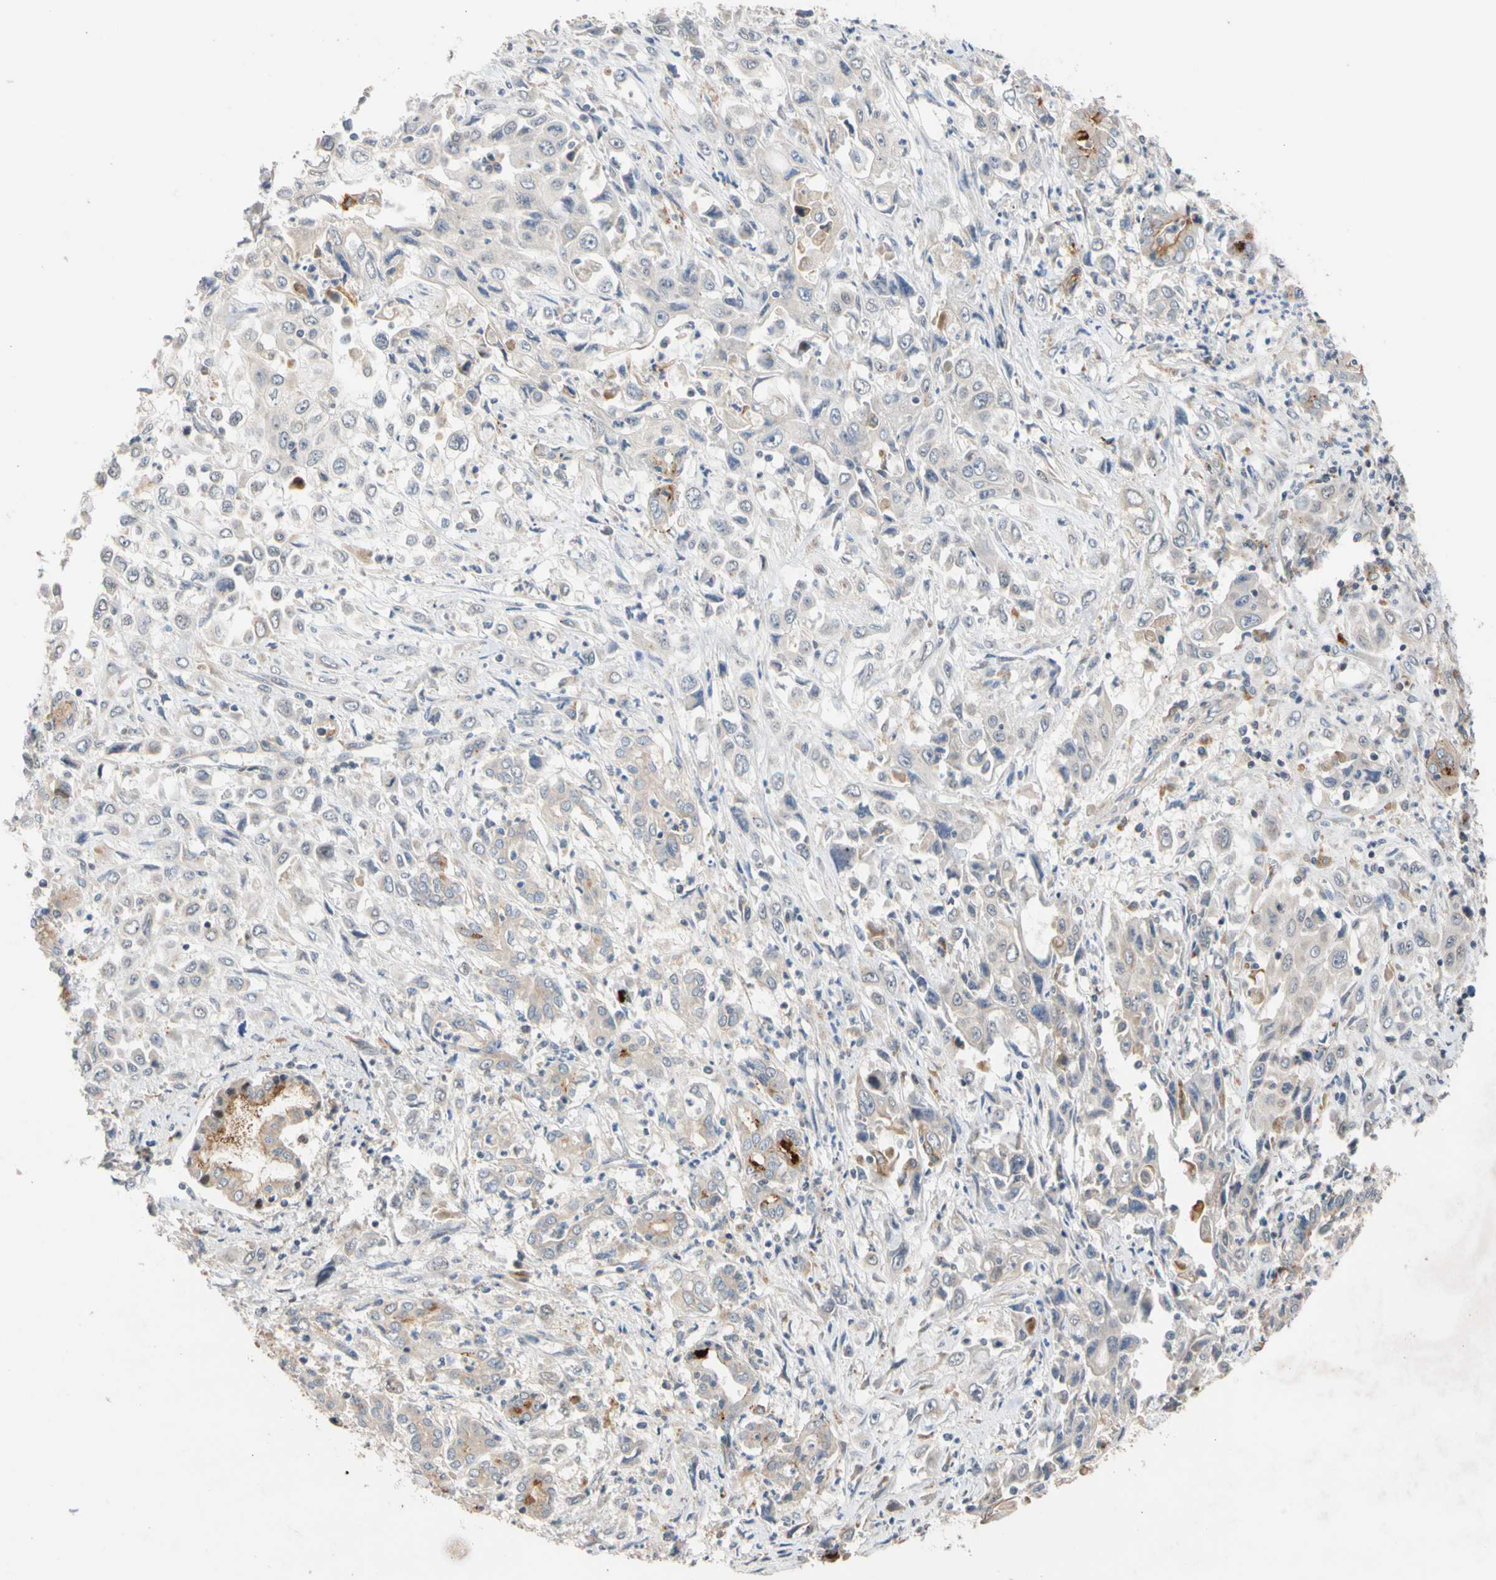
{"staining": {"intensity": "moderate", "quantity": "<25%", "location": "cytoplasmic/membranous"}, "tissue": "pancreatic cancer", "cell_type": "Tumor cells", "image_type": "cancer", "snomed": [{"axis": "morphology", "description": "Adenocarcinoma, NOS"}, {"axis": "topography", "description": "Pancreas"}], "caption": "Tumor cells reveal low levels of moderate cytoplasmic/membranous positivity in approximately <25% of cells in human adenocarcinoma (pancreatic).", "gene": "CNST", "patient": {"sex": "male", "age": 70}}